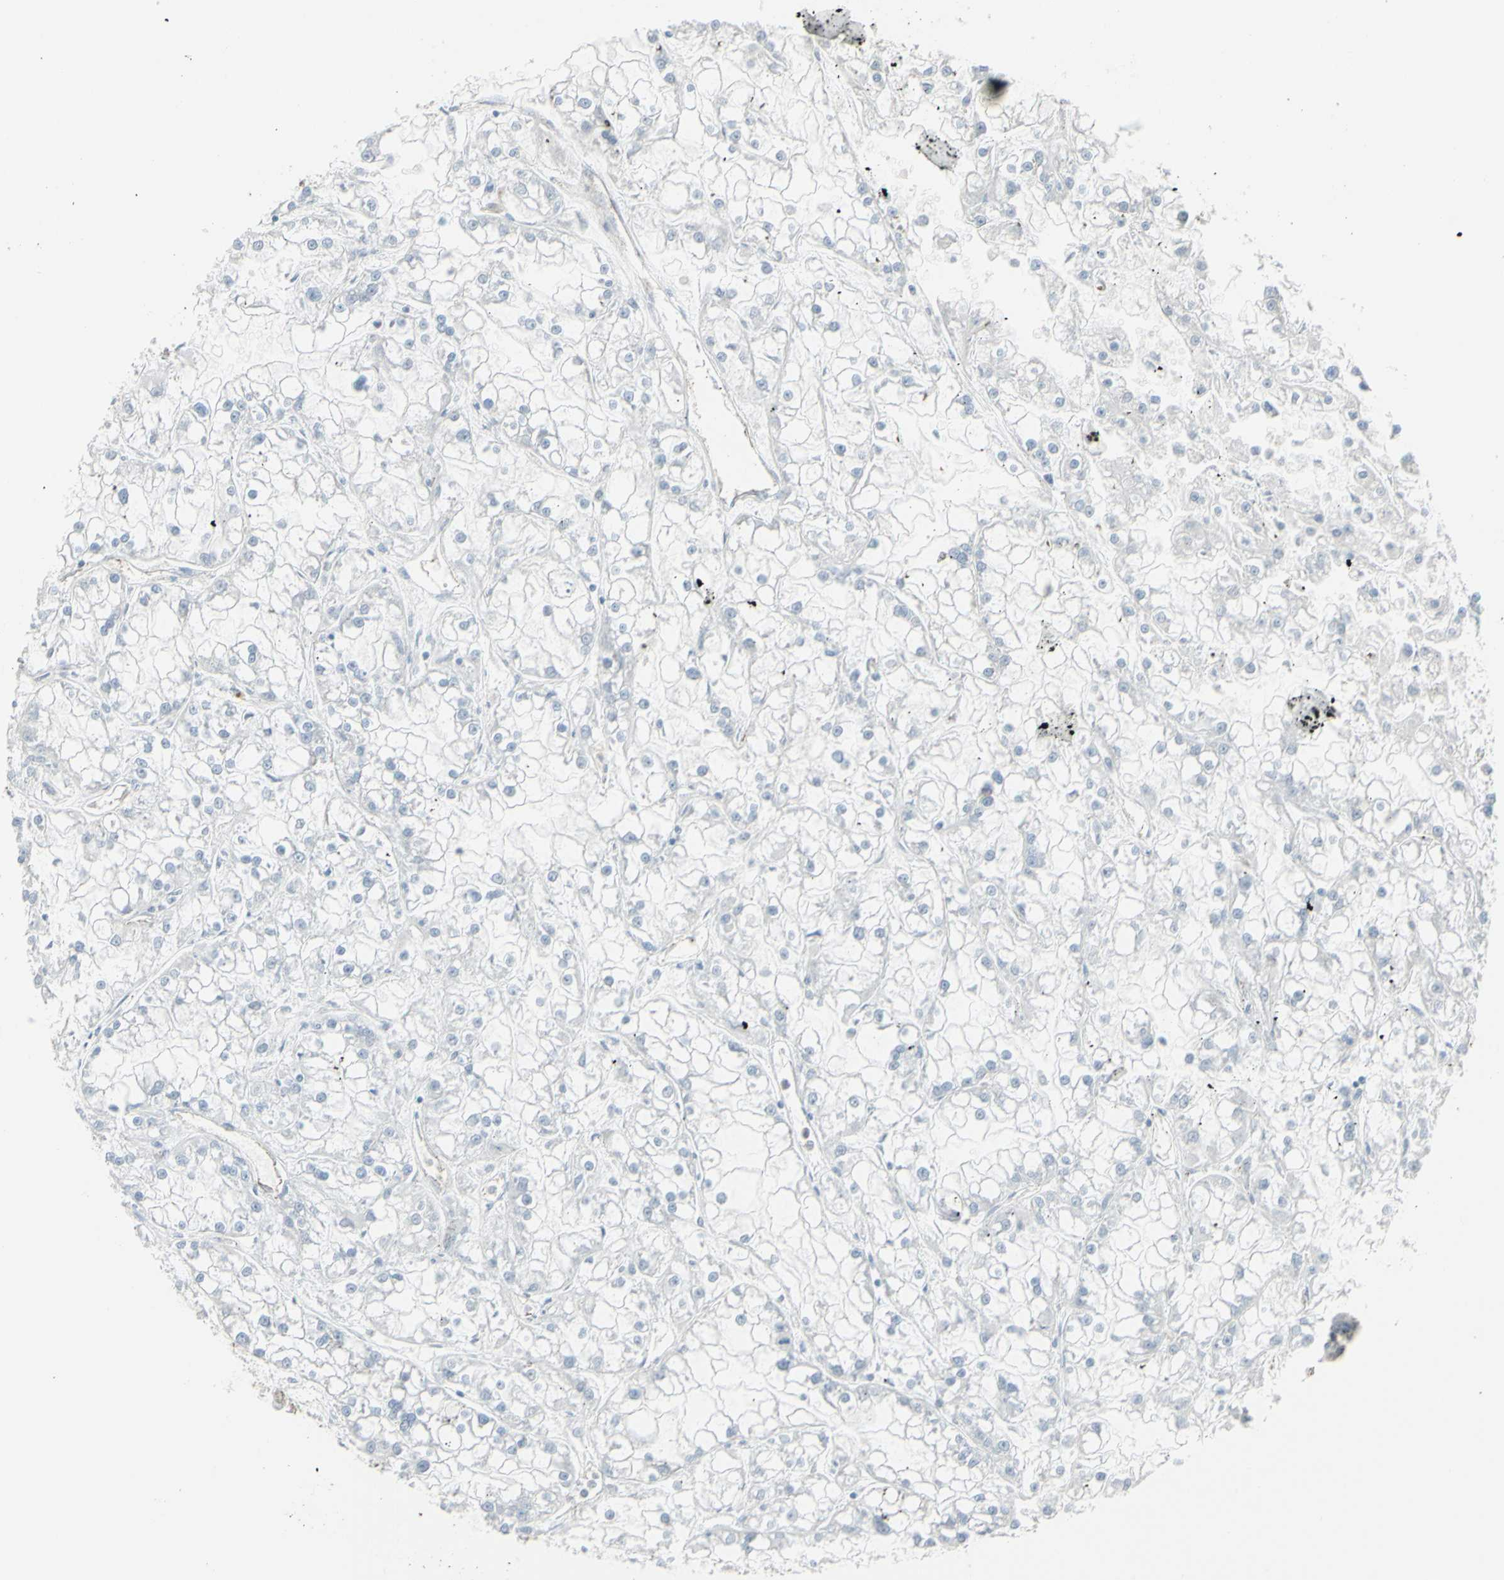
{"staining": {"intensity": "negative", "quantity": "none", "location": "none"}, "tissue": "renal cancer", "cell_type": "Tumor cells", "image_type": "cancer", "snomed": [{"axis": "morphology", "description": "Adenocarcinoma, NOS"}, {"axis": "topography", "description": "Kidney"}], "caption": "Immunohistochemistry (IHC) micrograph of human renal cancer (adenocarcinoma) stained for a protein (brown), which shows no positivity in tumor cells.", "gene": "GJA1", "patient": {"sex": "female", "age": 52}}